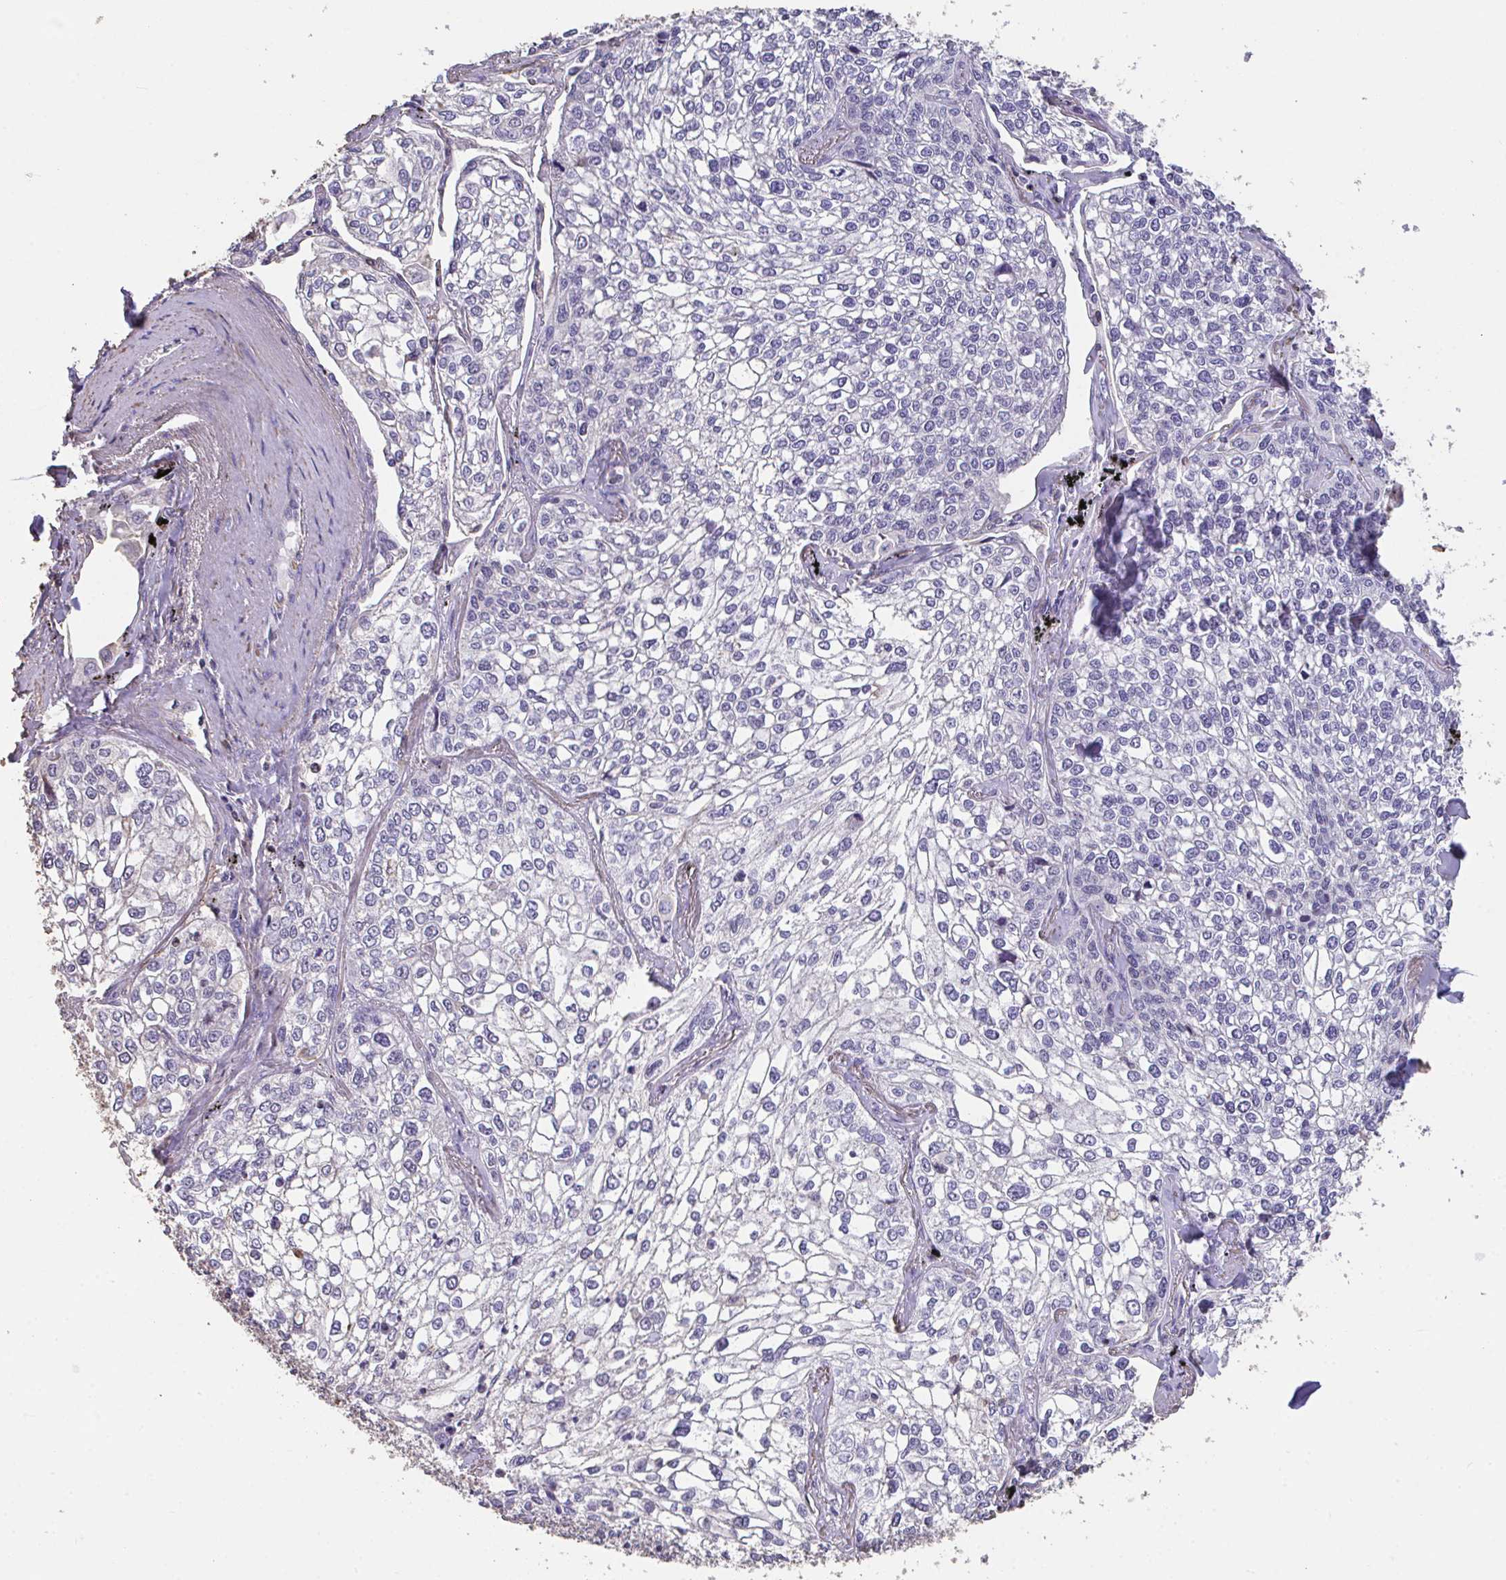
{"staining": {"intensity": "negative", "quantity": "none", "location": "none"}, "tissue": "lung cancer", "cell_type": "Tumor cells", "image_type": "cancer", "snomed": [{"axis": "morphology", "description": "Squamous cell carcinoma, NOS"}, {"axis": "topography", "description": "Lung"}], "caption": "DAB (3,3'-diaminobenzidine) immunohistochemical staining of human lung squamous cell carcinoma displays no significant positivity in tumor cells.", "gene": "IL23R", "patient": {"sex": "male", "age": 74}}